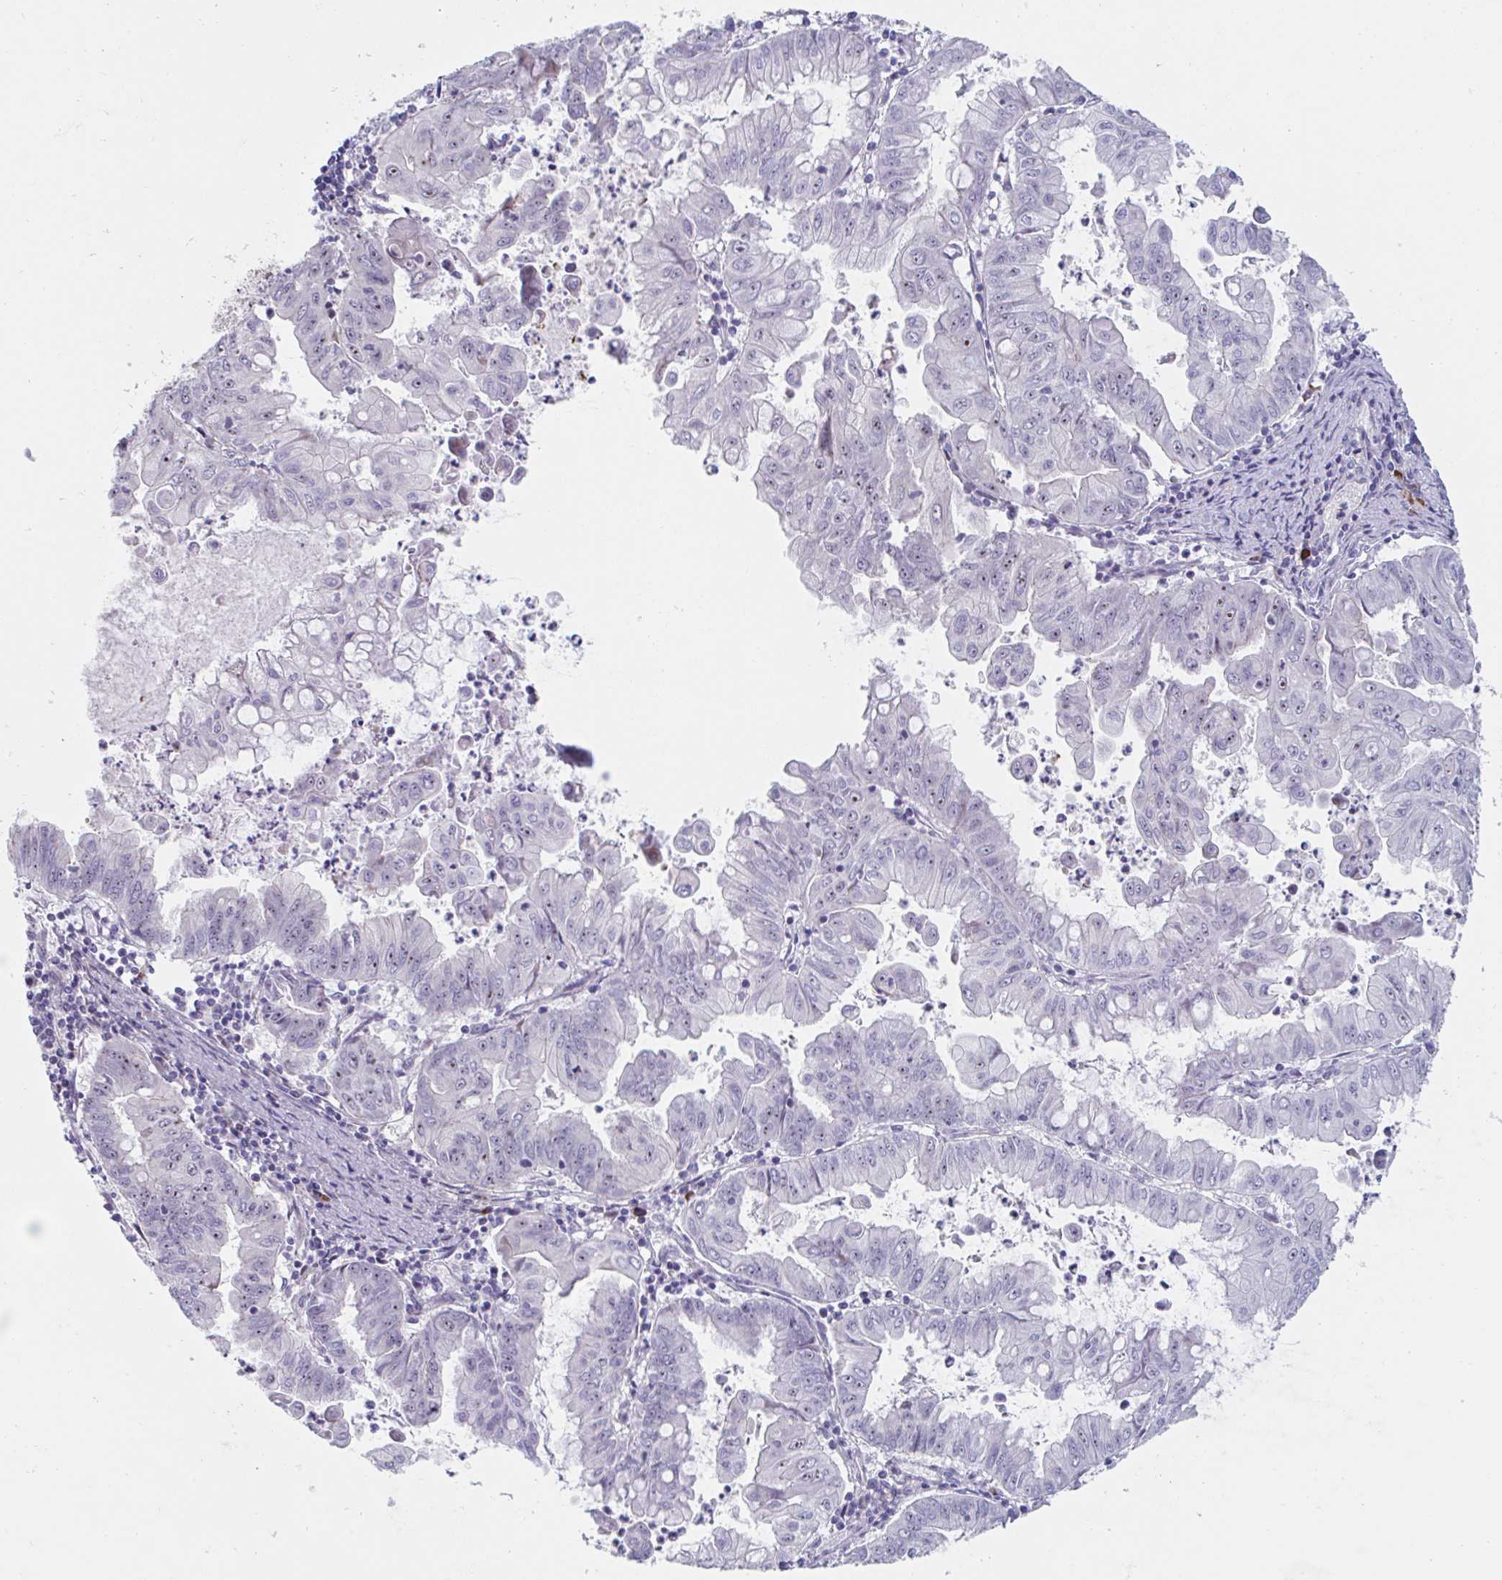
{"staining": {"intensity": "weak", "quantity": "<25%", "location": "nuclear"}, "tissue": "stomach cancer", "cell_type": "Tumor cells", "image_type": "cancer", "snomed": [{"axis": "morphology", "description": "Adenocarcinoma, NOS"}, {"axis": "topography", "description": "Stomach, upper"}], "caption": "Immunohistochemistry micrograph of human stomach cancer stained for a protein (brown), which shows no expression in tumor cells. (DAB (3,3'-diaminobenzidine) immunohistochemistry (IHC) visualized using brightfield microscopy, high magnification).", "gene": "DUXA", "patient": {"sex": "male", "age": 80}}